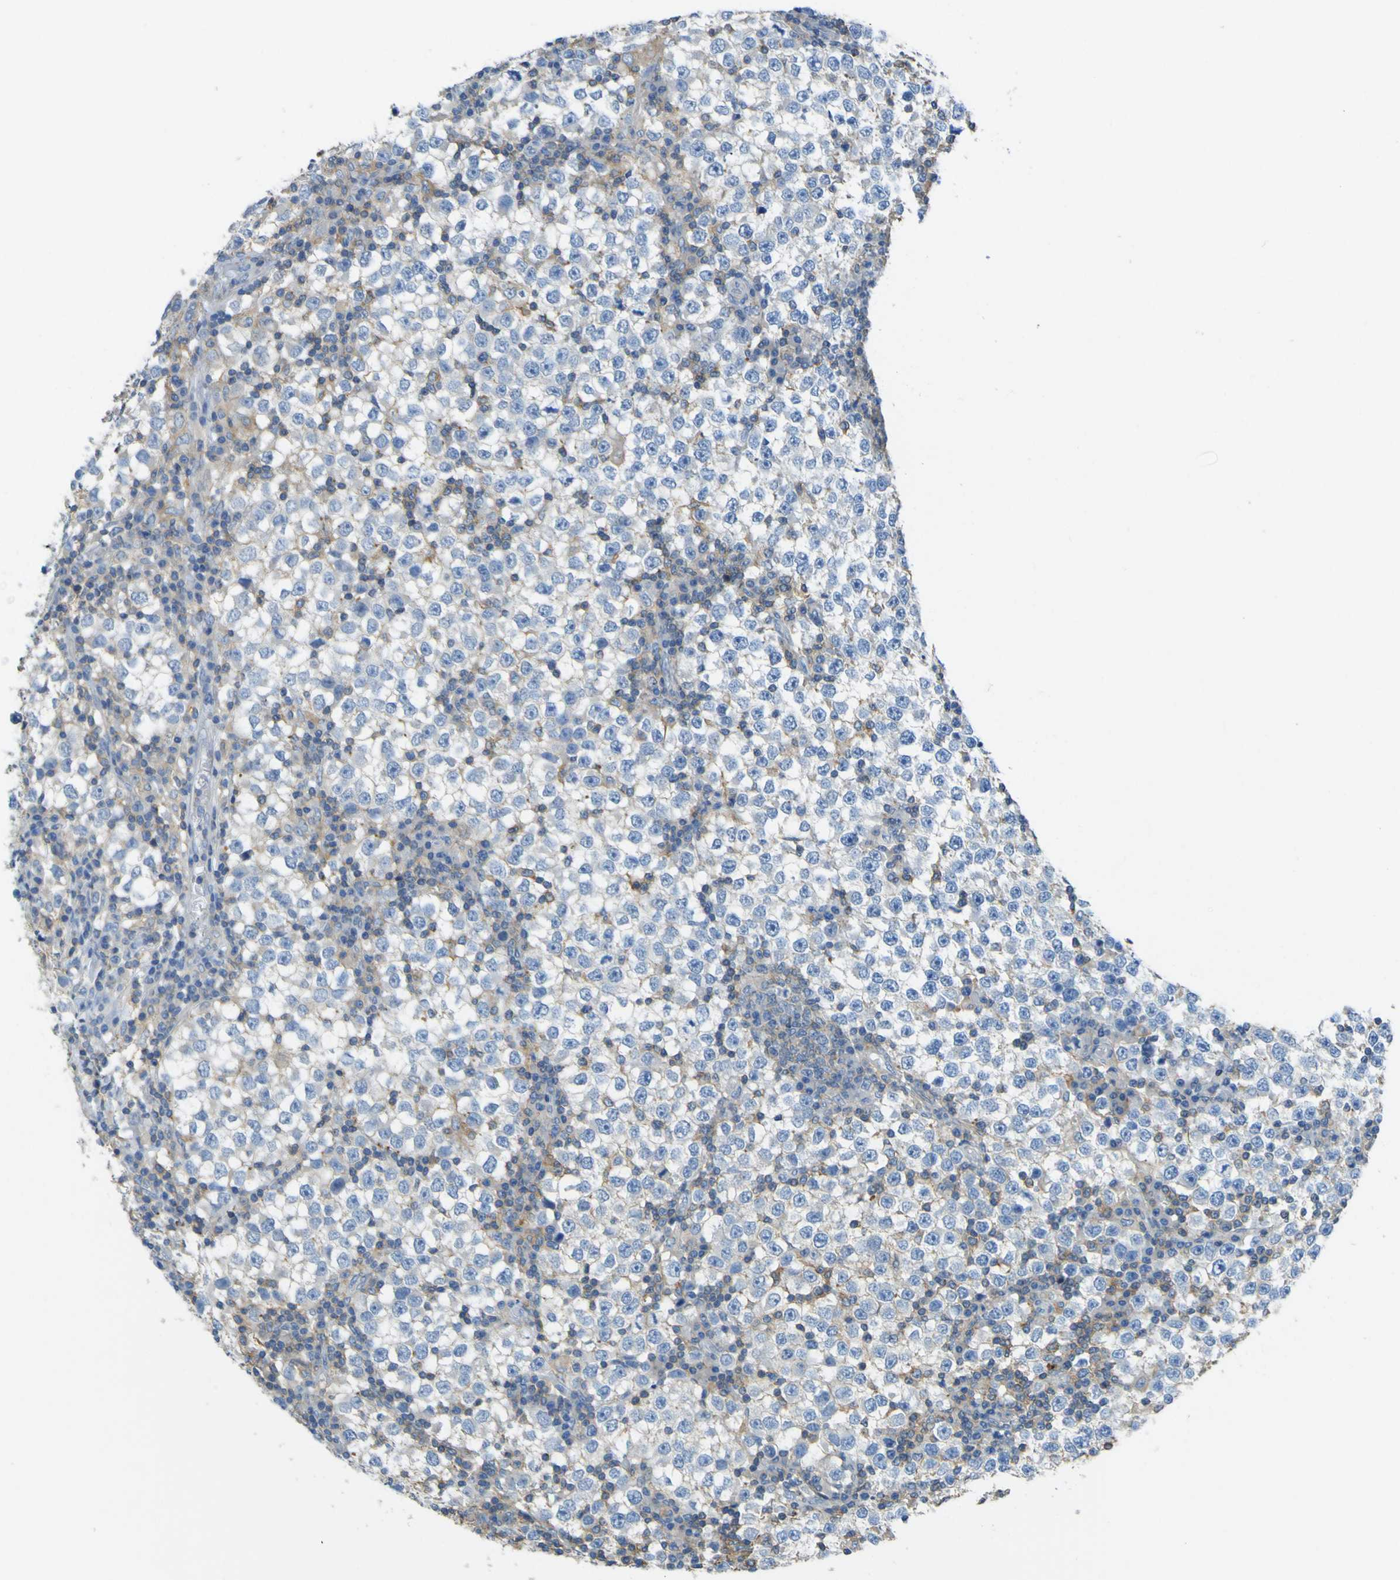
{"staining": {"intensity": "weak", "quantity": "<25%", "location": "cytoplasmic/membranous"}, "tissue": "testis cancer", "cell_type": "Tumor cells", "image_type": "cancer", "snomed": [{"axis": "morphology", "description": "Seminoma, NOS"}, {"axis": "topography", "description": "Testis"}], "caption": "A high-resolution photomicrograph shows immunohistochemistry staining of testis cancer, which demonstrates no significant expression in tumor cells. (DAB (3,3'-diaminobenzidine) IHC with hematoxylin counter stain).", "gene": "OGN", "patient": {"sex": "male", "age": 65}}